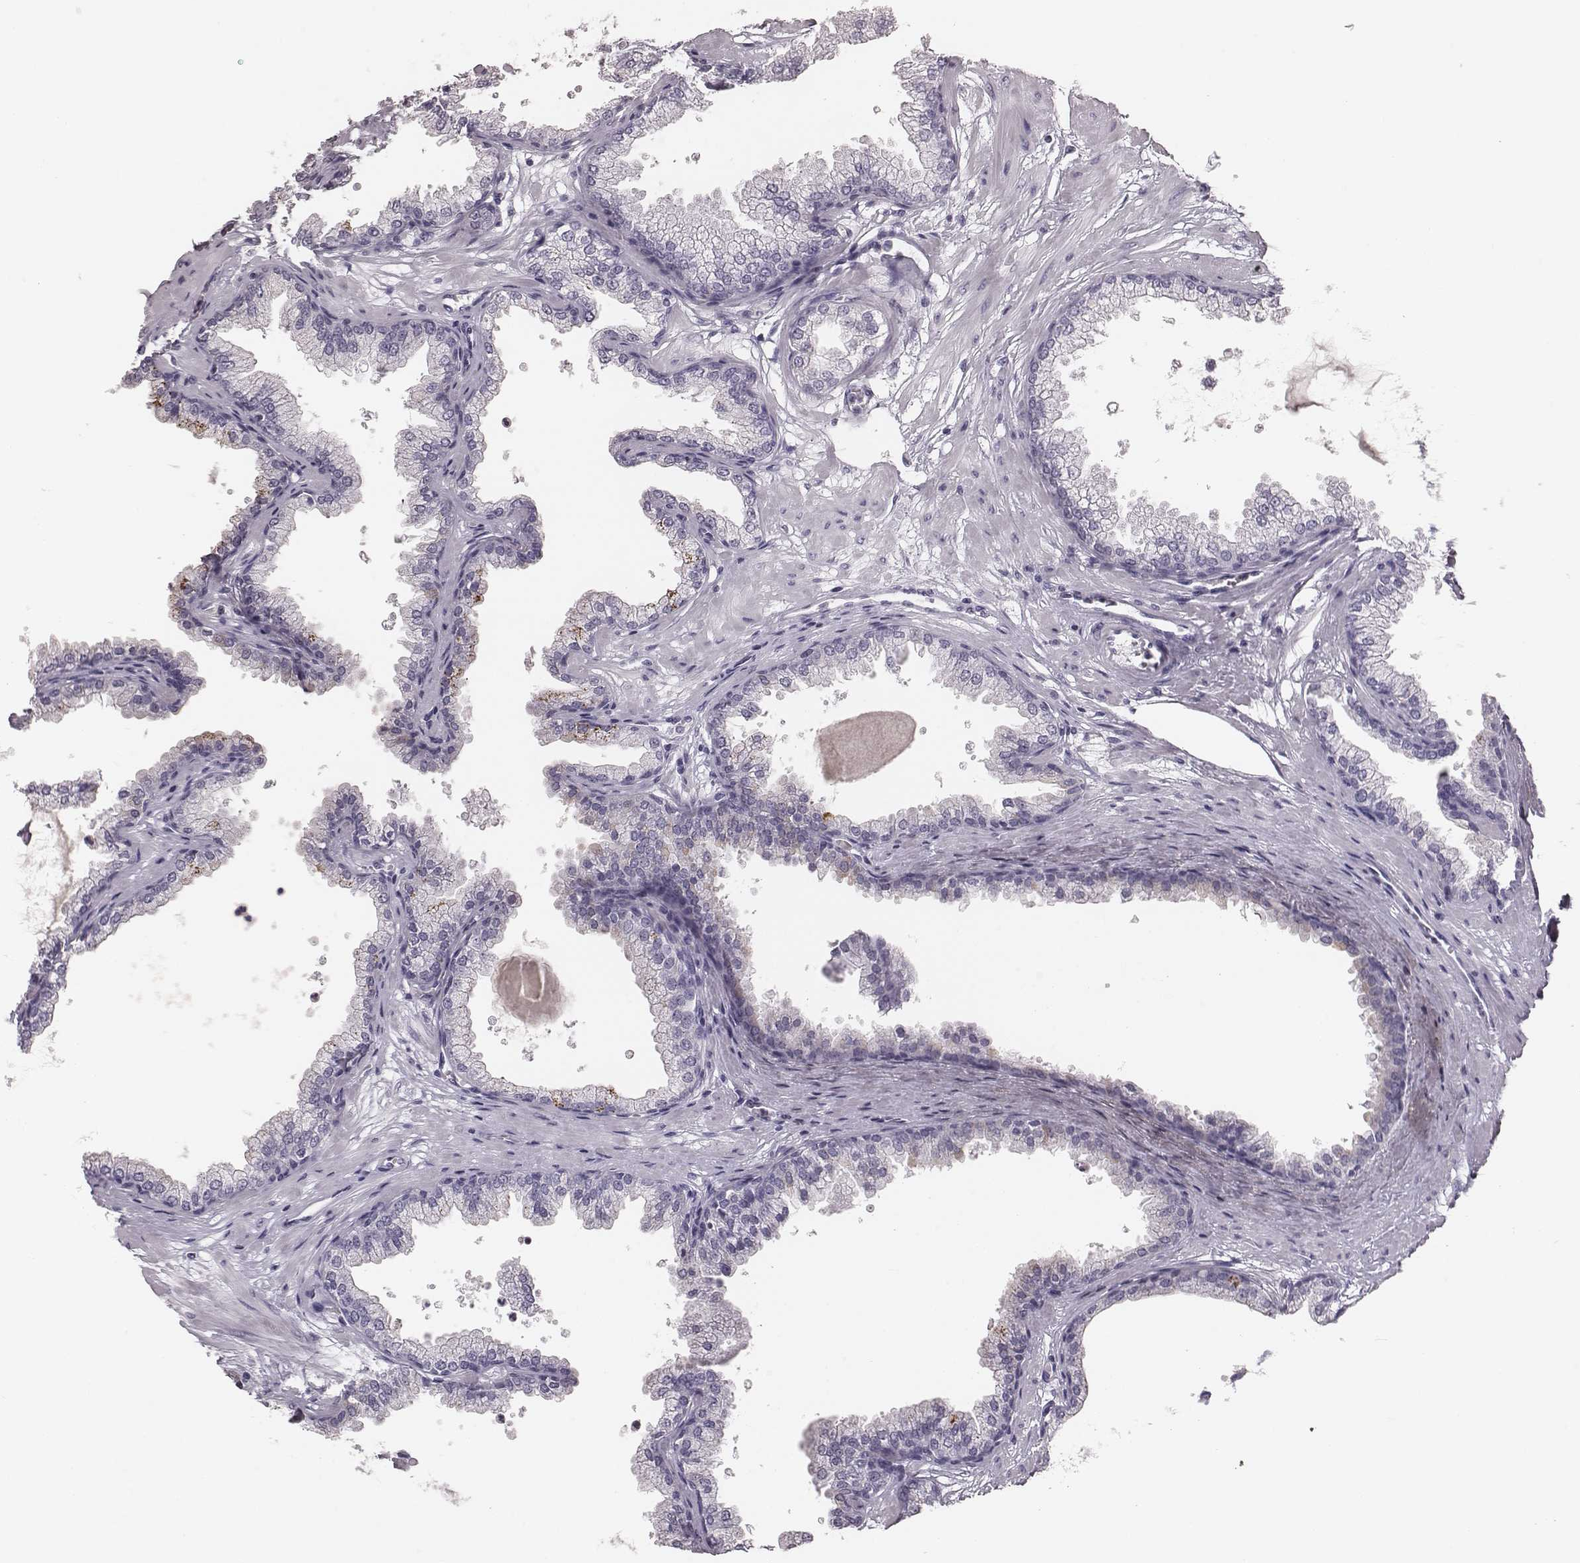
{"staining": {"intensity": "negative", "quantity": "none", "location": "none"}, "tissue": "prostate", "cell_type": "Glandular cells", "image_type": "normal", "snomed": [{"axis": "morphology", "description": "Normal tissue, NOS"}, {"axis": "topography", "description": "Prostate"}], "caption": "Human prostate stained for a protein using IHC exhibits no expression in glandular cells.", "gene": "CSH1", "patient": {"sex": "male", "age": 37}}